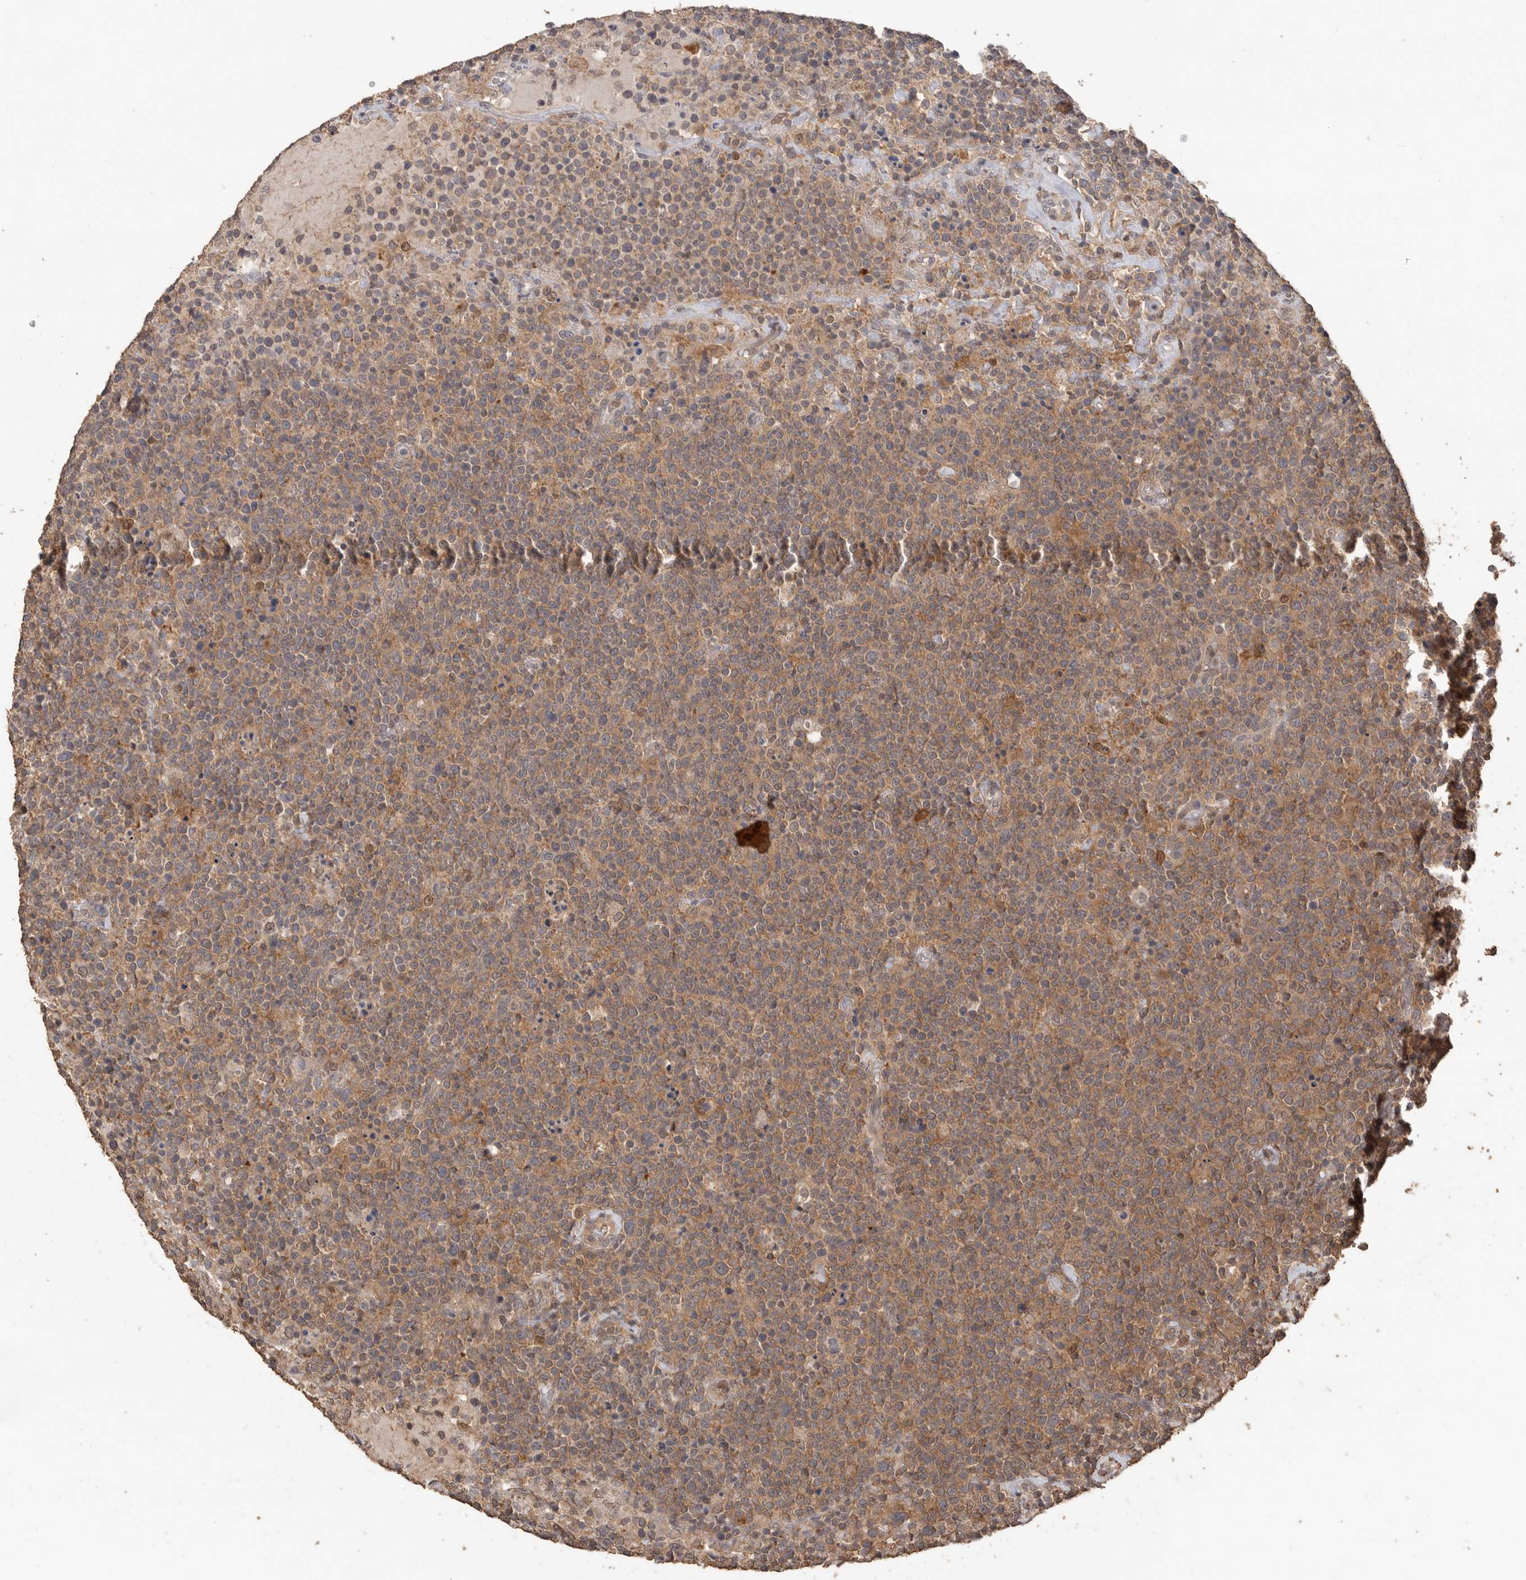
{"staining": {"intensity": "moderate", "quantity": ">75%", "location": "cytoplasmic/membranous"}, "tissue": "lymphoma", "cell_type": "Tumor cells", "image_type": "cancer", "snomed": [{"axis": "morphology", "description": "Malignant lymphoma, non-Hodgkin's type, High grade"}, {"axis": "topography", "description": "Lymph node"}], "caption": "Immunohistochemistry (DAB) staining of human lymphoma reveals moderate cytoplasmic/membranous protein expression in approximately >75% of tumor cells. (DAB (3,3'-diaminobenzidine) = brown stain, brightfield microscopy at high magnification).", "gene": "MAP2K1", "patient": {"sex": "male", "age": 61}}